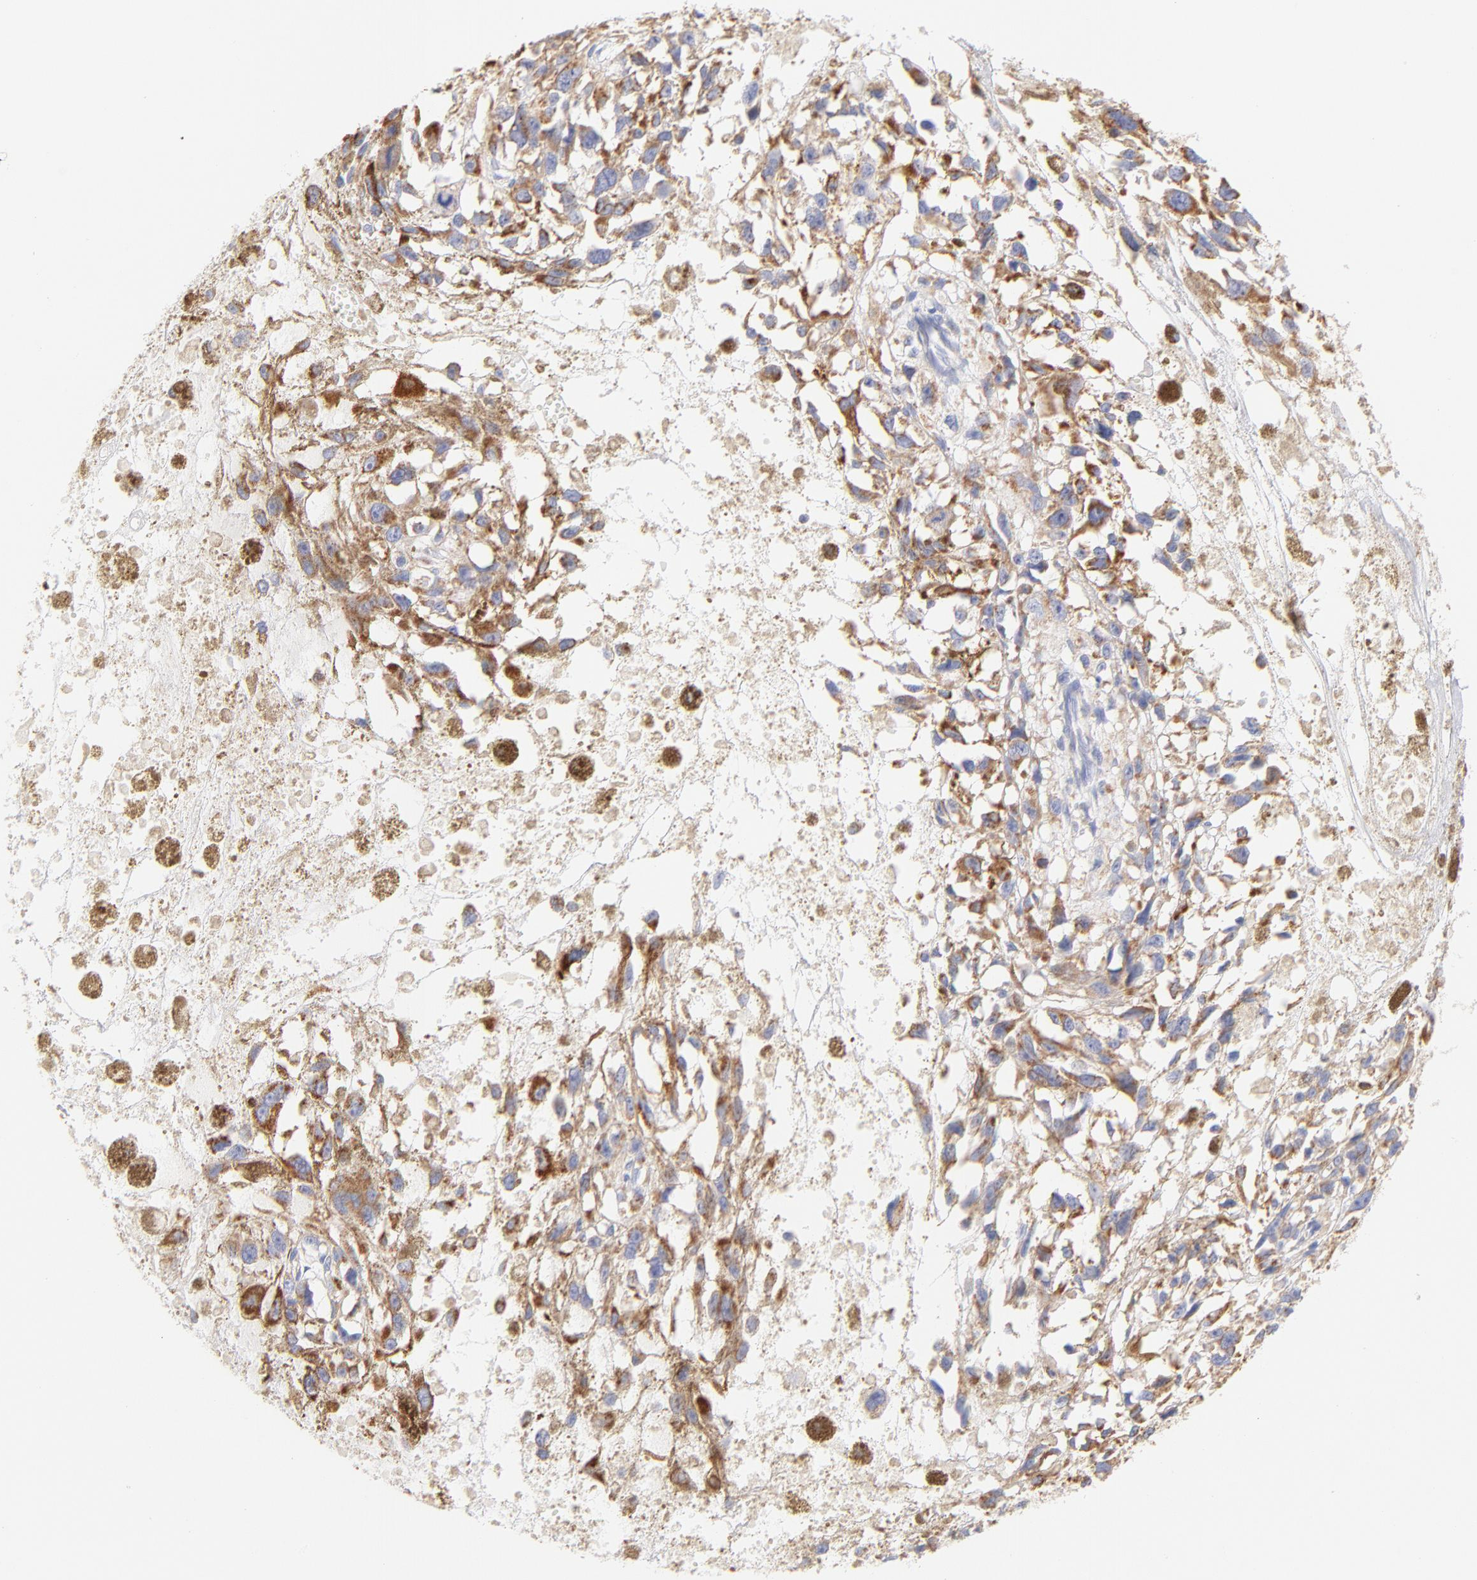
{"staining": {"intensity": "weak", "quantity": "<25%", "location": "cytoplasmic/membranous"}, "tissue": "melanoma", "cell_type": "Tumor cells", "image_type": "cancer", "snomed": [{"axis": "morphology", "description": "Malignant melanoma, Metastatic site"}, {"axis": "topography", "description": "Lymph node"}], "caption": "Tumor cells show no significant protein positivity in malignant melanoma (metastatic site).", "gene": "AIFM1", "patient": {"sex": "male", "age": 59}}